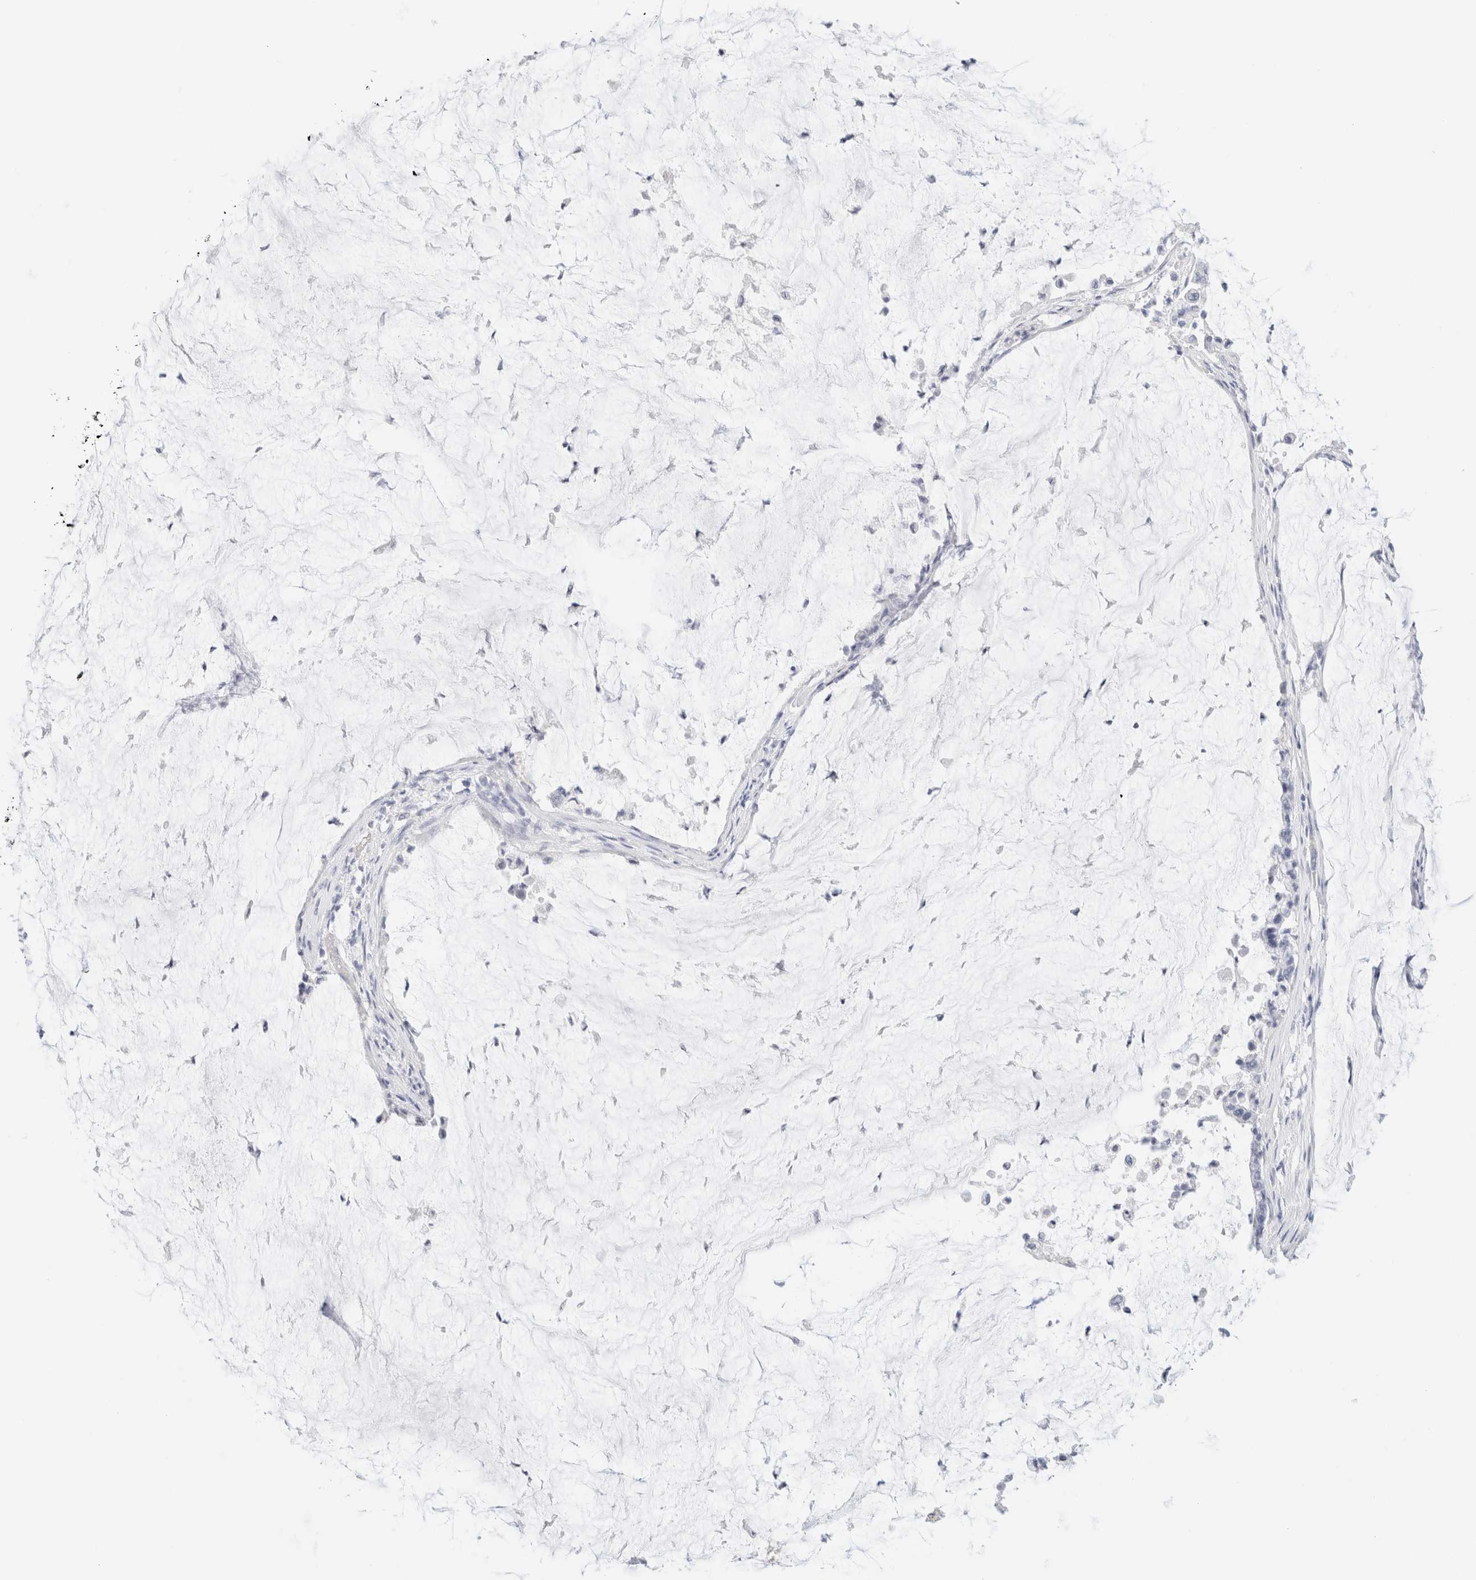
{"staining": {"intensity": "negative", "quantity": "none", "location": "none"}, "tissue": "pancreatic cancer", "cell_type": "Tumor cells", "image_type": "cancer", "snomed": [{"axis": "morphology", "description": "Adenocarcinoma, NOS"}, {"axis": "topography", "description": "Pancreas"}], "caption": "Tumor cells are negative for brown protein staining in pancreatic cancer. (DAB immunohistochemistry, high magnification).", "gene": "DPYS", "patient": {"sex": "male", "age": 41}}